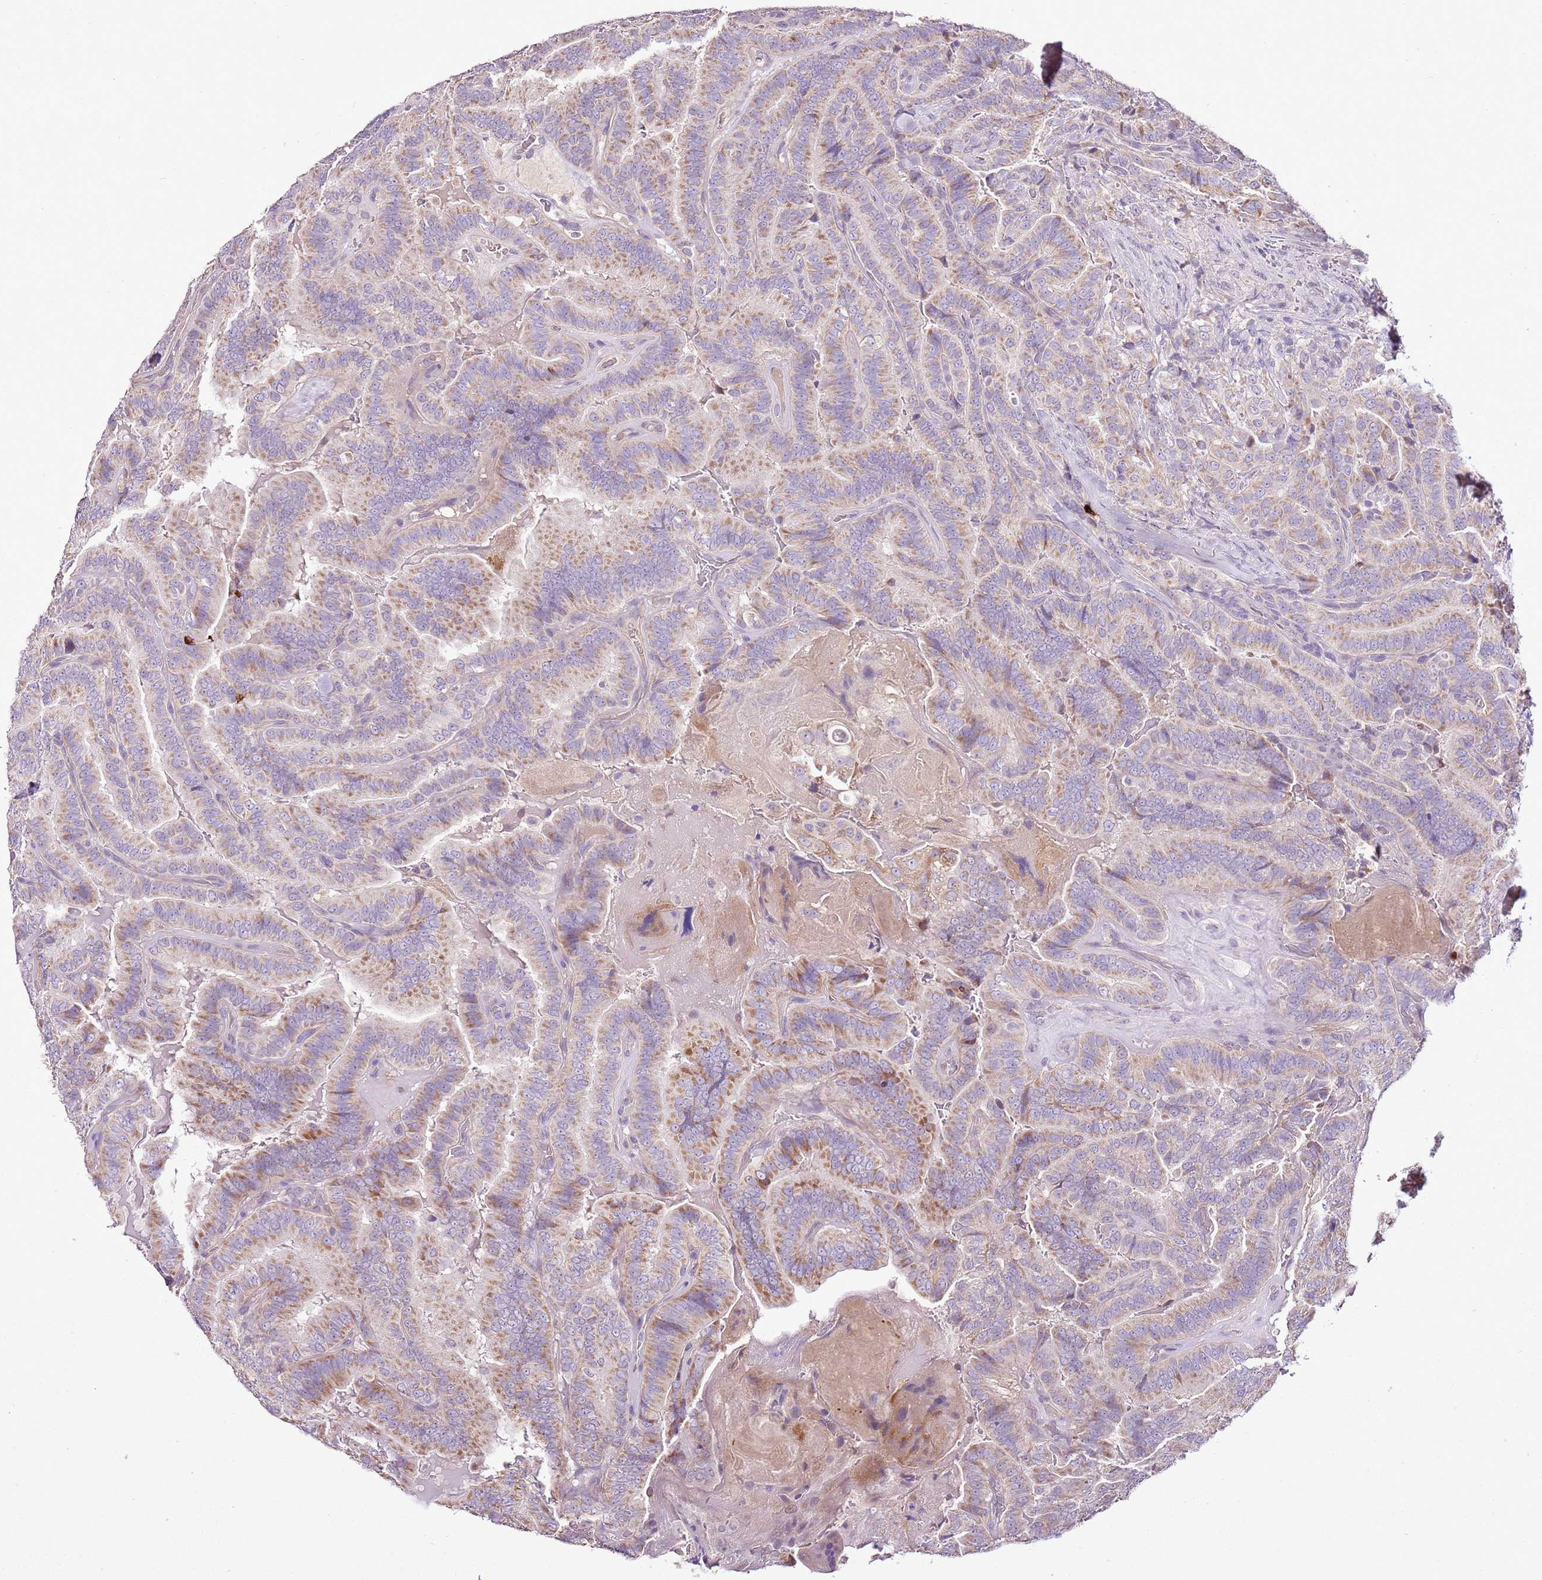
{"staining": {"intensity": "moderate", "quantity": "25%-75%", "location": "cytoplasmic/membranous"}, "tissue": "thyroid cancer", "cell_type": "Tumor cells", "image_type": "cancer", "snomed": [{"axis": "morphology", "description": "Papillary adenocarcinoma, NOS"}, {"axis": "topography", "description": "Thyroid gland"}], "caption": "Papillary adenocarcinoma (thyroid) stained with a brown dye reveals moderate cytoplasmic/membranous positive positivity in about 25%-75% of tumor cells.", "gene": "CMKLR1", "patient": {"sex": "male", "age": 61}}